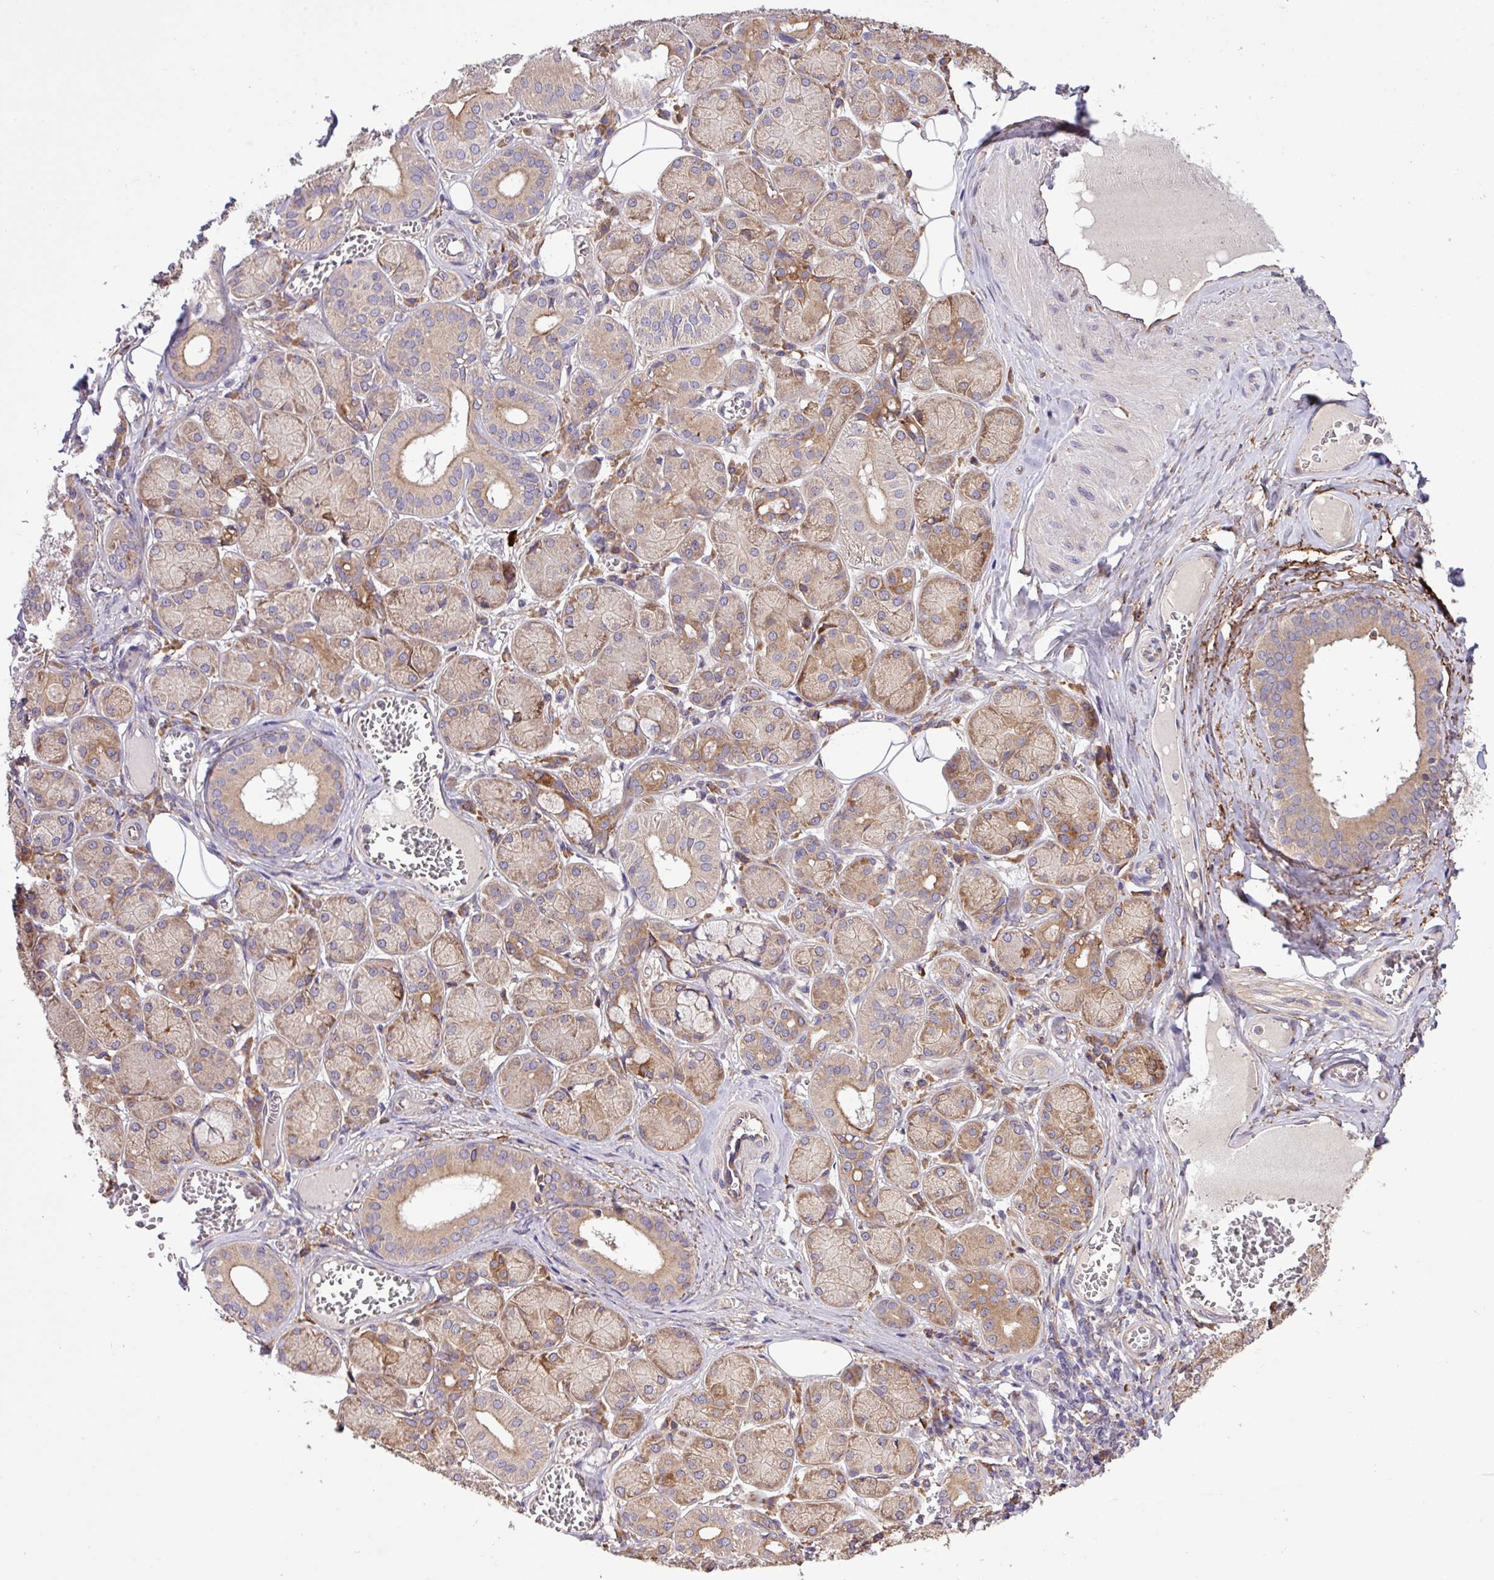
{"staining": {"intensity": "moderate", "quantity": "25%-75%", "location": "cytoplasmic/membranous"}, "tissue": "salivary gland", "cell_type": "Glandular cells", "image_type": "normal", "snomed": [{"axis": "morphology", "description": "Squamous cell carcinoma, NOS"}, {"axis": "topography", "description": "Skin"}, {"axis": "topography", "description": "Head-Neck"}], "caption": "Immunohistochemical staining of normal human salivary gland displays medium levels of moderate cytoplasmic/membranous positivity in approximately 25%-75% of glandular cells.", "gene": "MEGF6", "patient": {"sex": "male", "age": 80}}